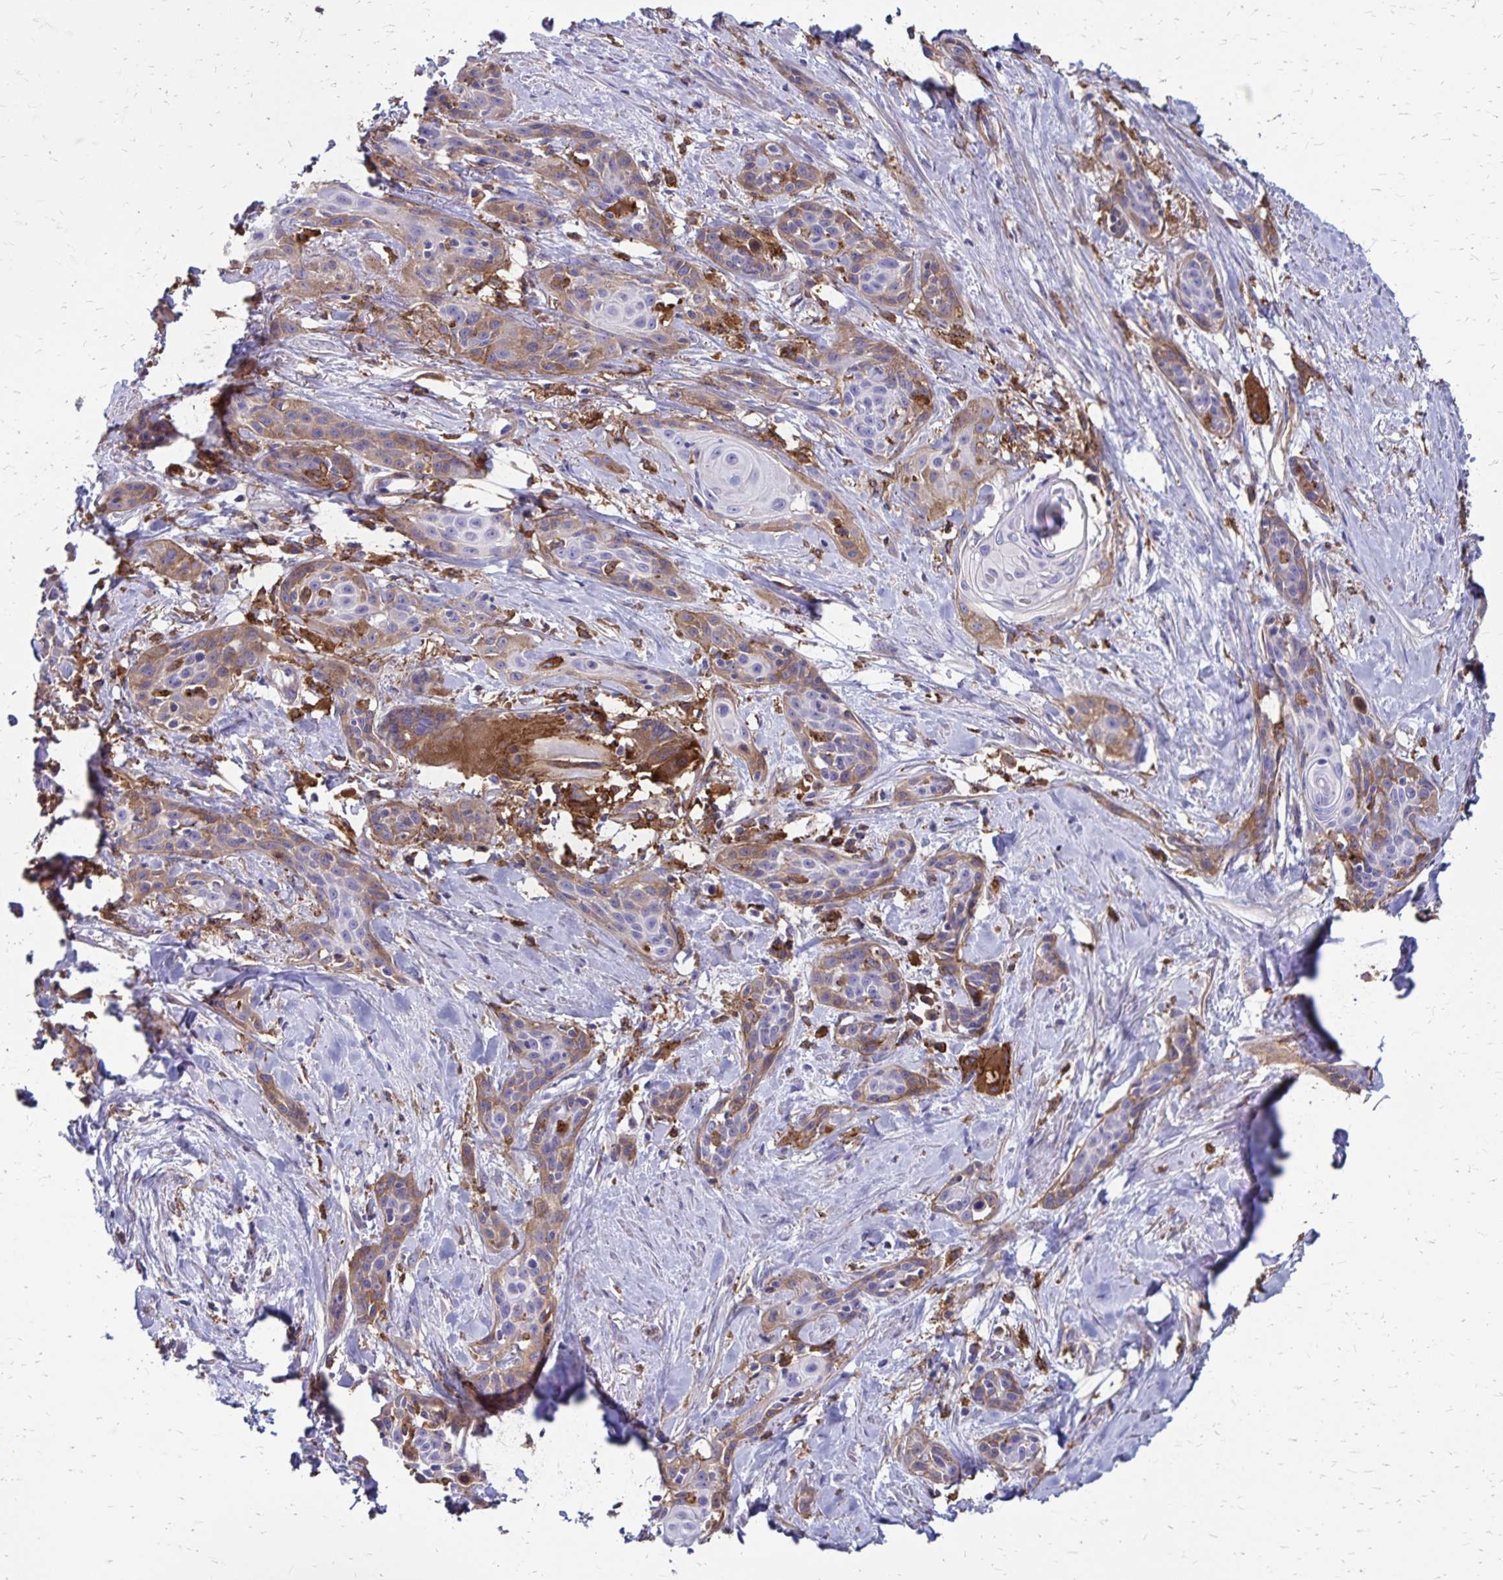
{"staining": {"intensity": "moderate", "quantity": "<25%", "location": "cytoplasmic/membranous"}, "tissue": "skin cancer", "cell_type": "Tumor cells", "image_type": "cancer", "snomed": [{"axis": "morphology", "description": "Squamous cell carcinoma, NOS"}, {"axis": "topography", "description": "Skin"}, {"axis": "topography", "description": "Anal"}], "caption": "Immunohistochemistry (IHC) of skin cancer exhibits low levels of moderate cytoplasmic/membranous expression in about <25% of tumor cells.", "gene": "TNS3", "patient": {"sex": "male", "age": 64}}